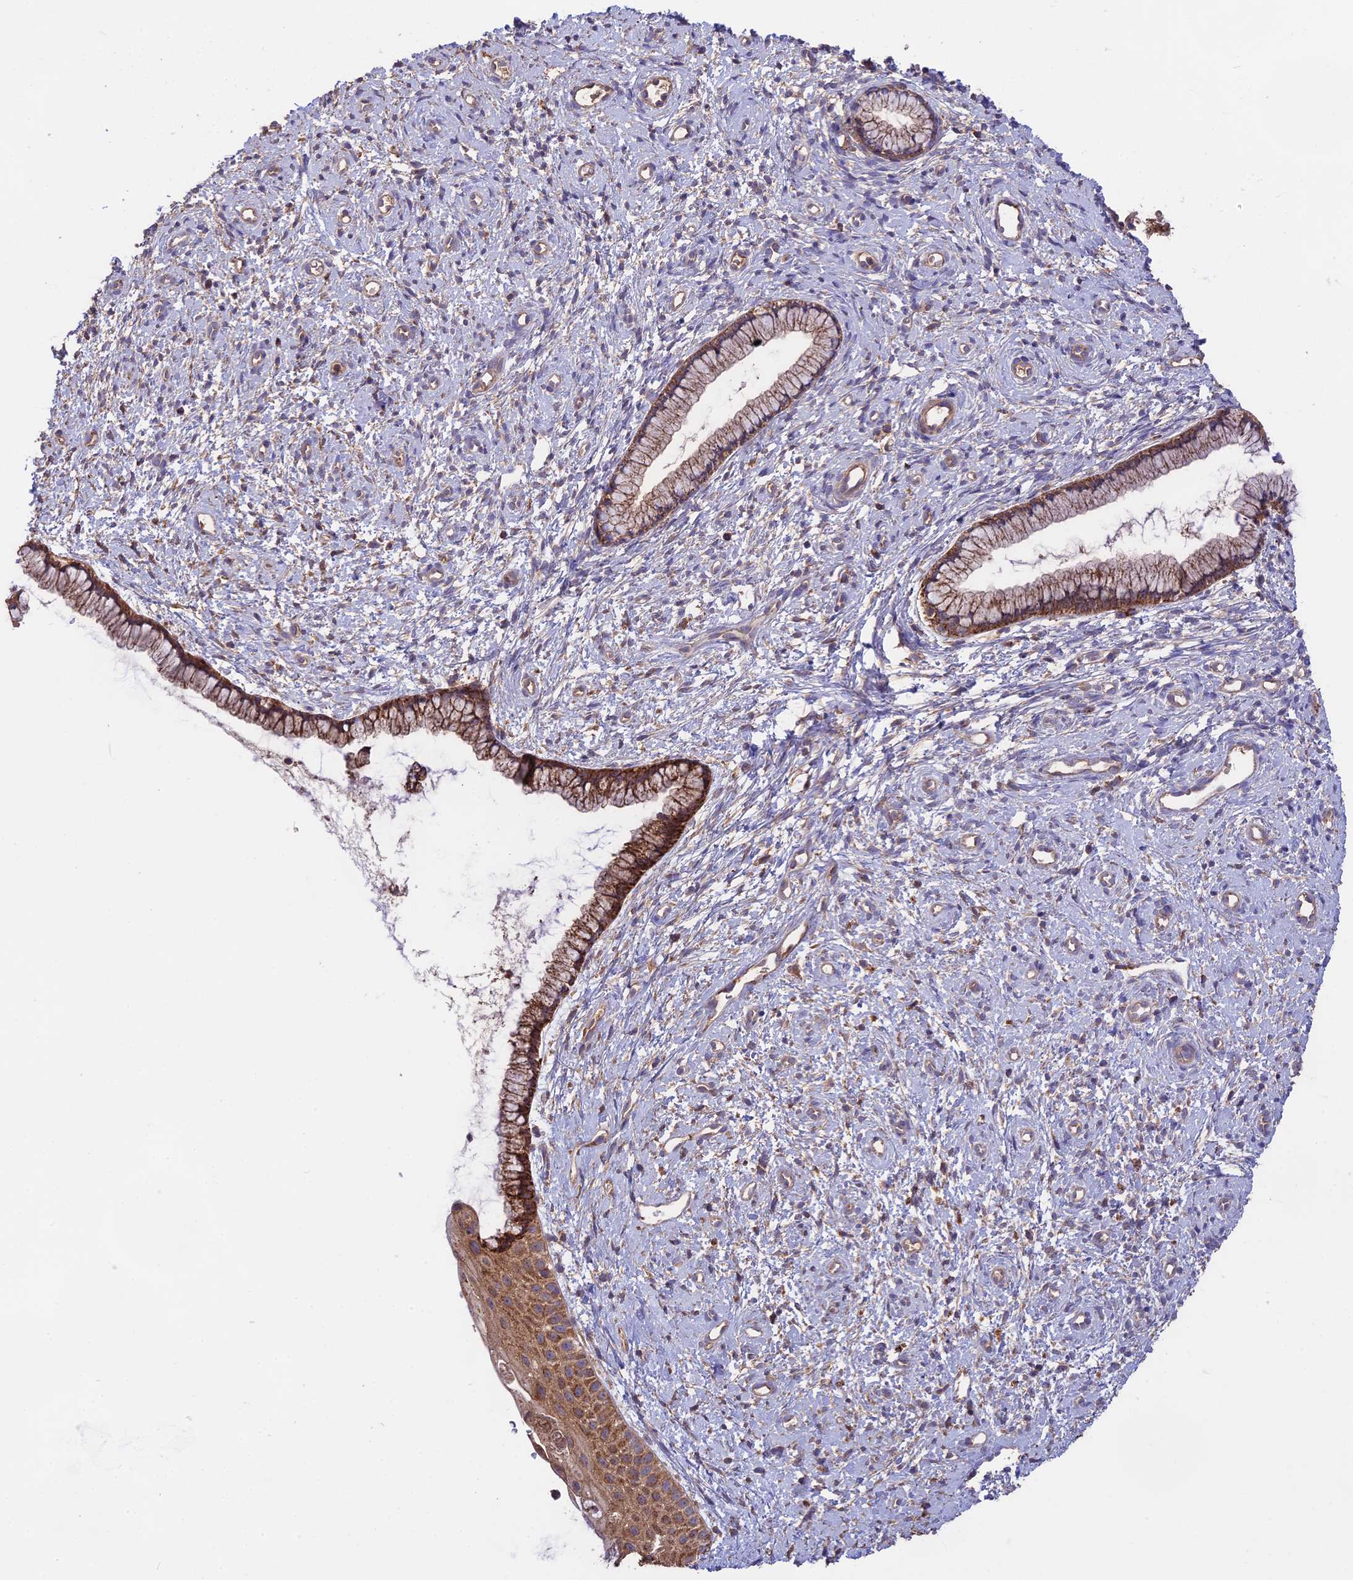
{"staining": {"intensity": "moderate", "quantity": ">75%", "location": "cytoplasmic/membranous"}, "tissue": "cervix", "cell_type": "Glandular cells", "image_type": "normal", "snomed": [{"axis": "morphology", "description": "Normal tissue, NOS"}, {"axis": "topography", "description": "Cervix"}], "caption": "Moderate cytoplasmic/membranous protein staining is seen in about >75% of glandular cells in cervix. Nuclei are stained in blue.", "gene": "NUDT8", "patient": {"sex": "female", "age": 57}}